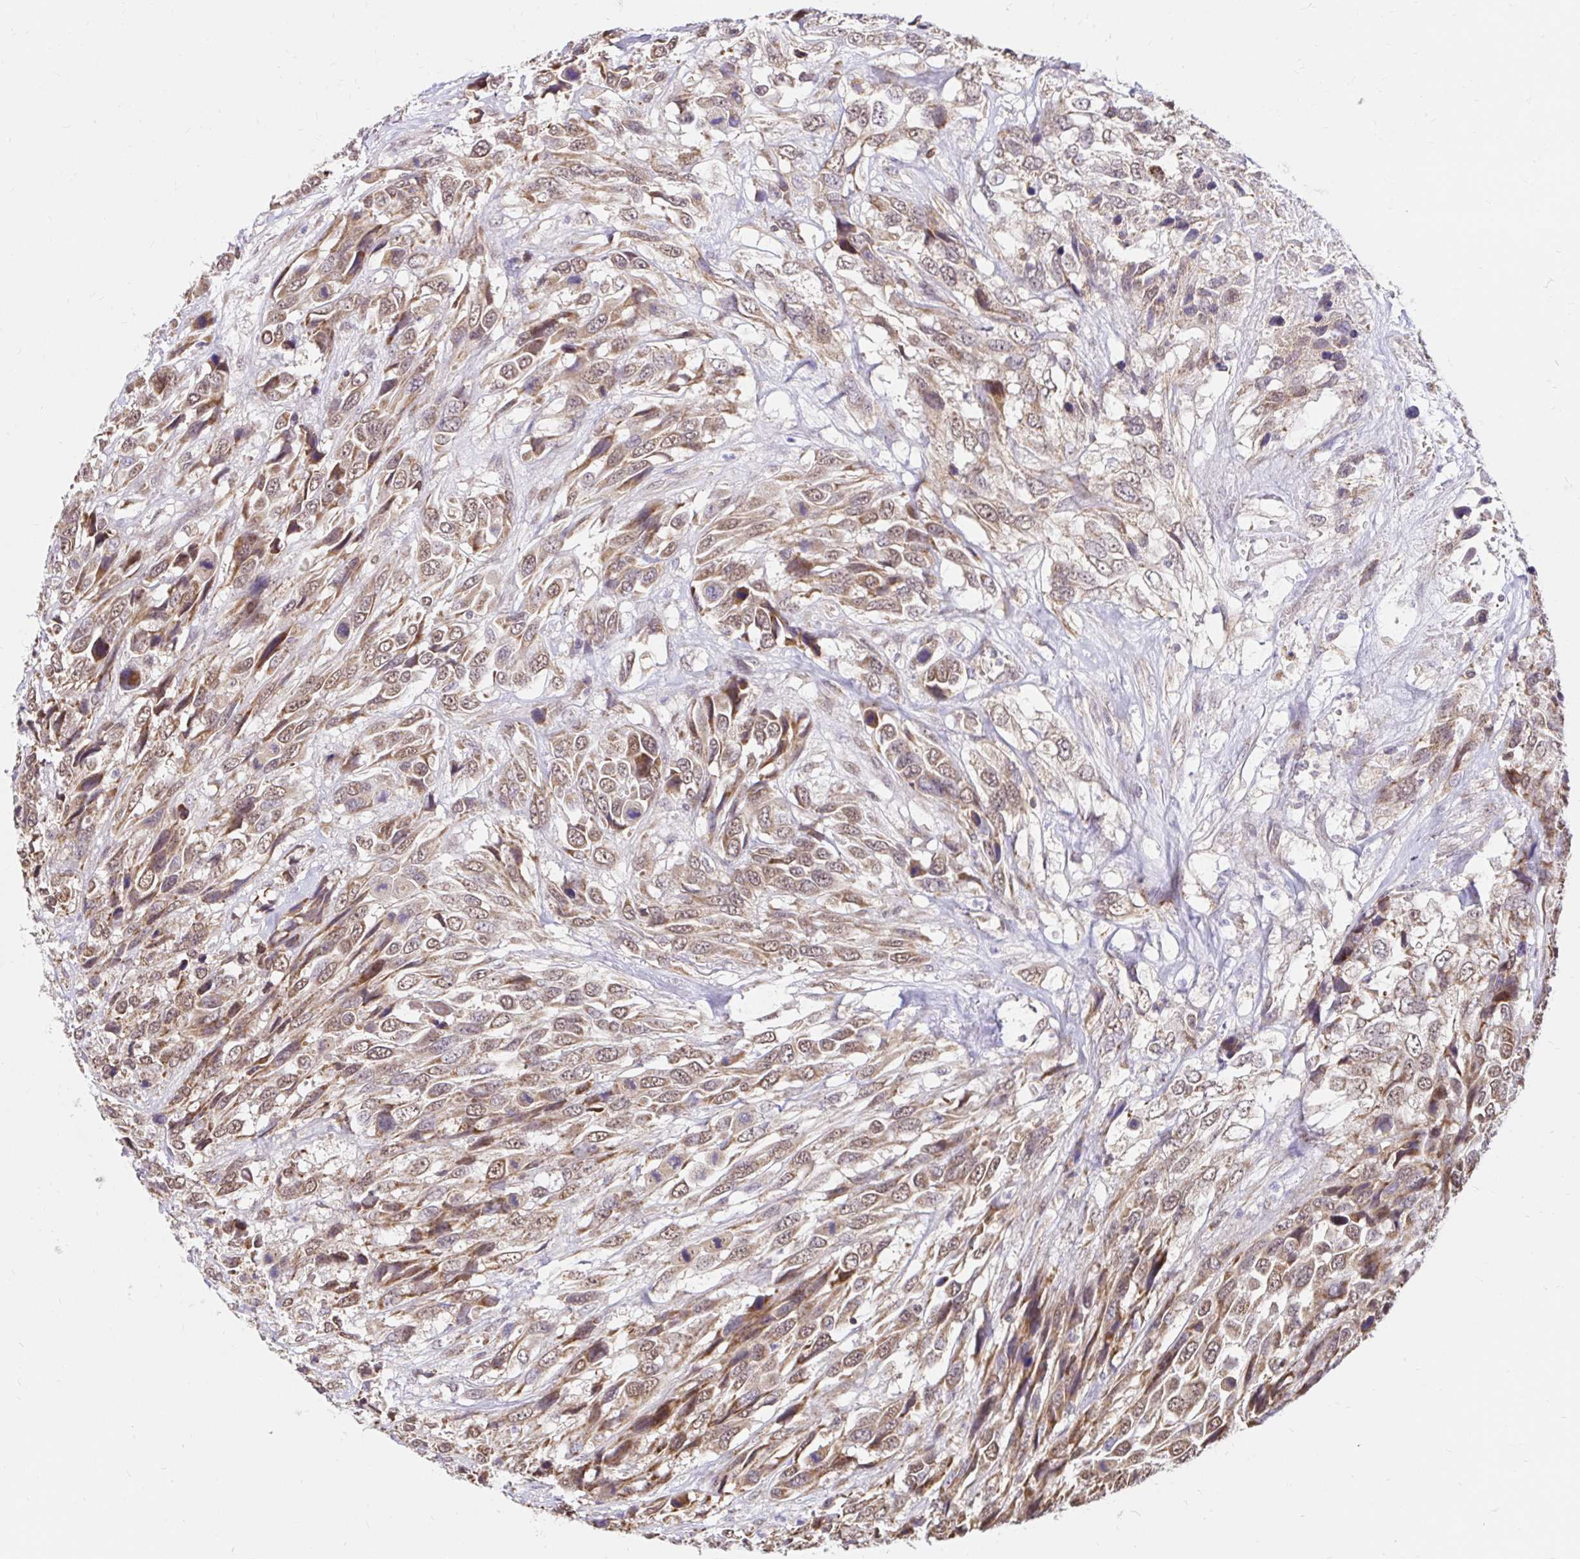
{"staining": {"intensity": "moderate", "quantity": ">75%", "location": "cytoplasmic/membranous,nuclear"}, "tissue": "urothelial cancer", "cell_type": "Tumor cells", "image_type": "cancer", "snomed": [{"axis": "morphology", "description": "Urothelial carcinoma, High grade"}, {"axis": "topography", "description": "Urinary bladder"}], "caption": "A histopathology image showing moderate cytoplasmic/membranous and nuclear staining in approximately >75% of tumor cells in urothelial carcinoma (high-grade), as visualized by brown immunohistochemical staining.", "gene": "TIMM50", "patient": {"sex": "female", "age": 70}}